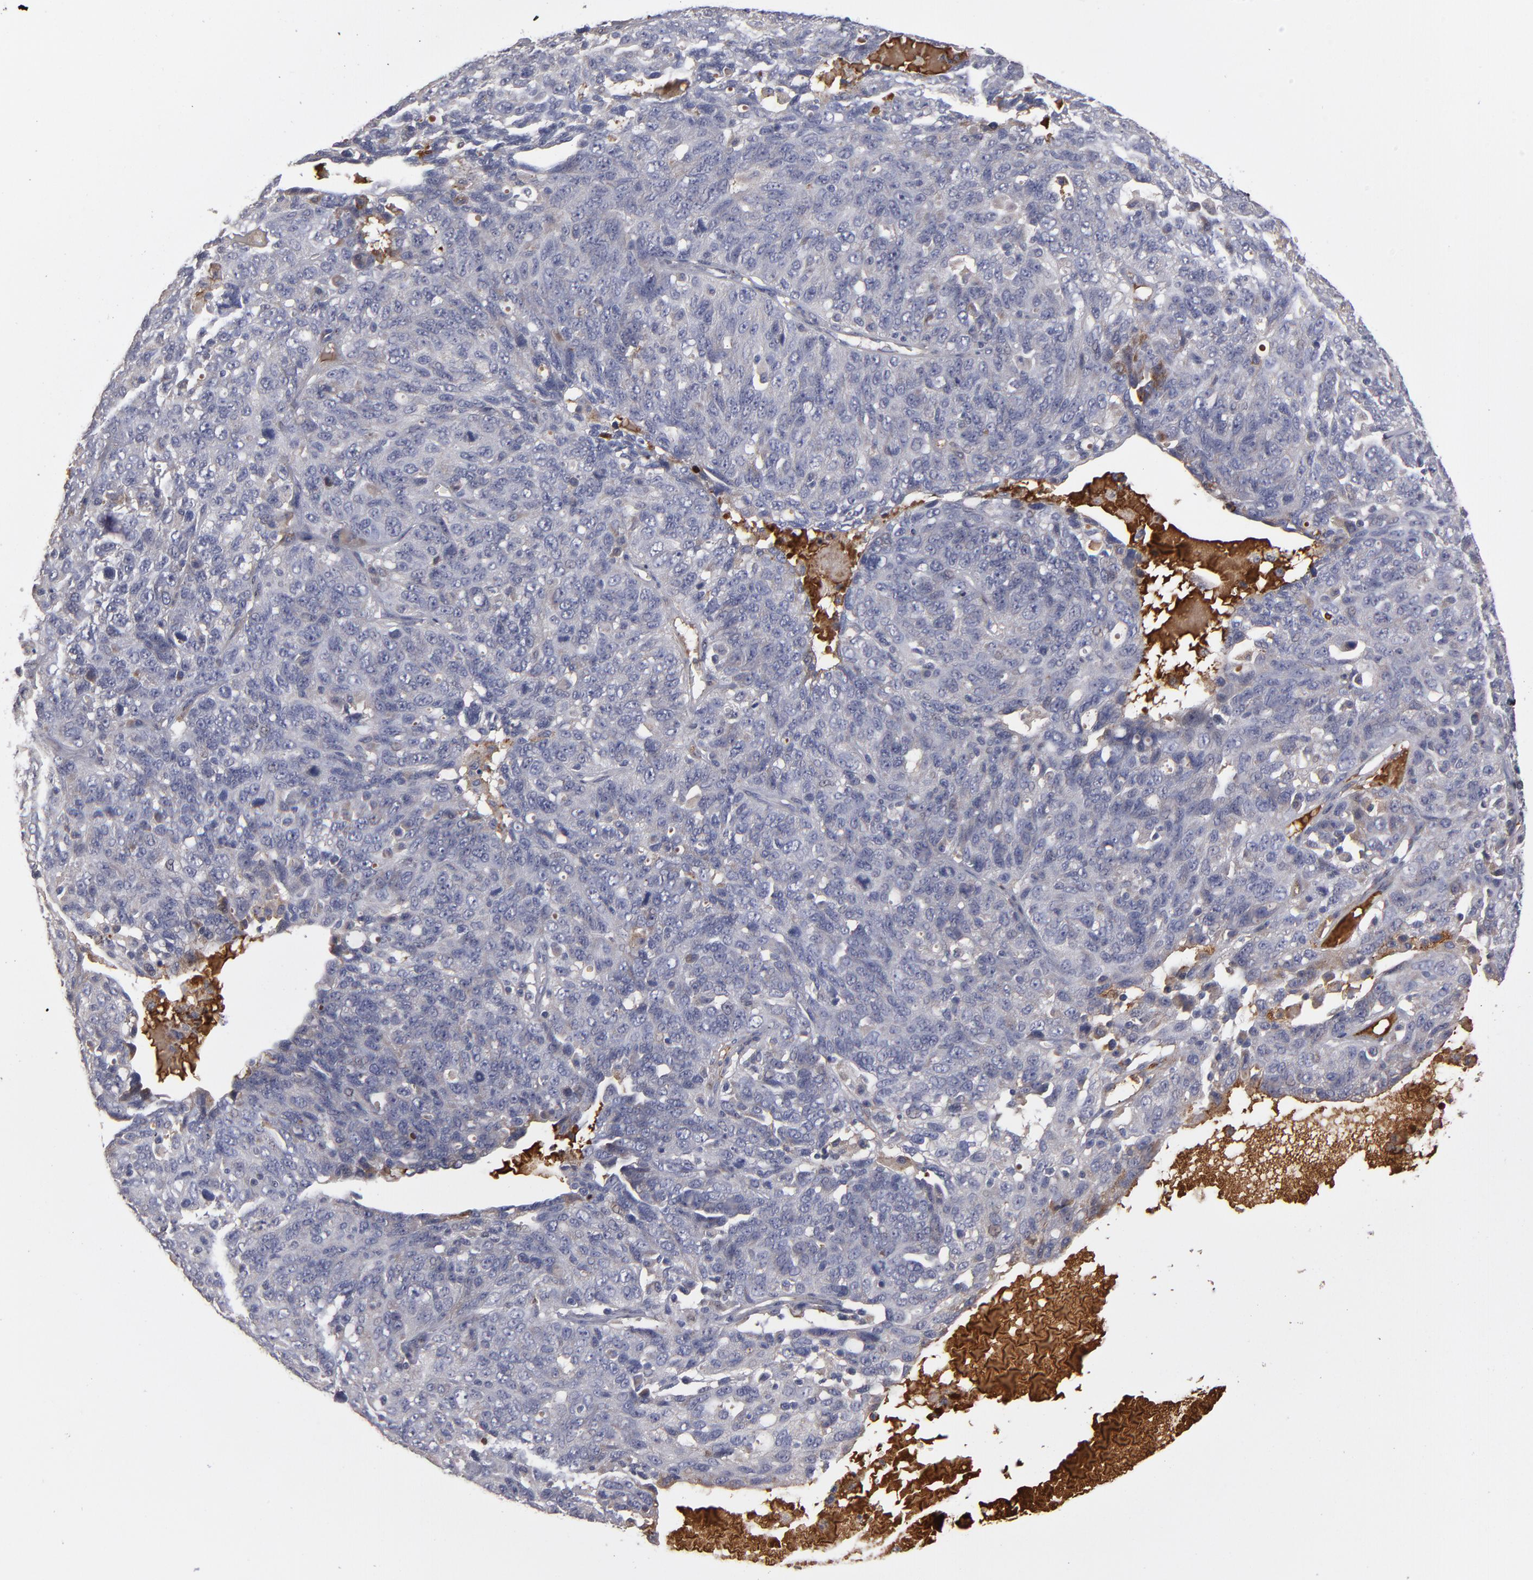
{"staining": {"intensity": "weak", "quantity": "<25%", "location": "nuclear"}, "tissue": "ovarian cancer", "cell_type": "Tumor cells", "image_type": "cancer", "snomed": [{"axis": "morphology", "description": "Cystadenocarcinoma, serous, NOS"}, {"axis": "topography", "description": "Ovary"}], "caption": "DAB immunohistochemical staining of human ovarian cancer shows no significant expression in tumor cells.", "gene": "EXD2", "patient": {"sex": "female", "age": 71}}